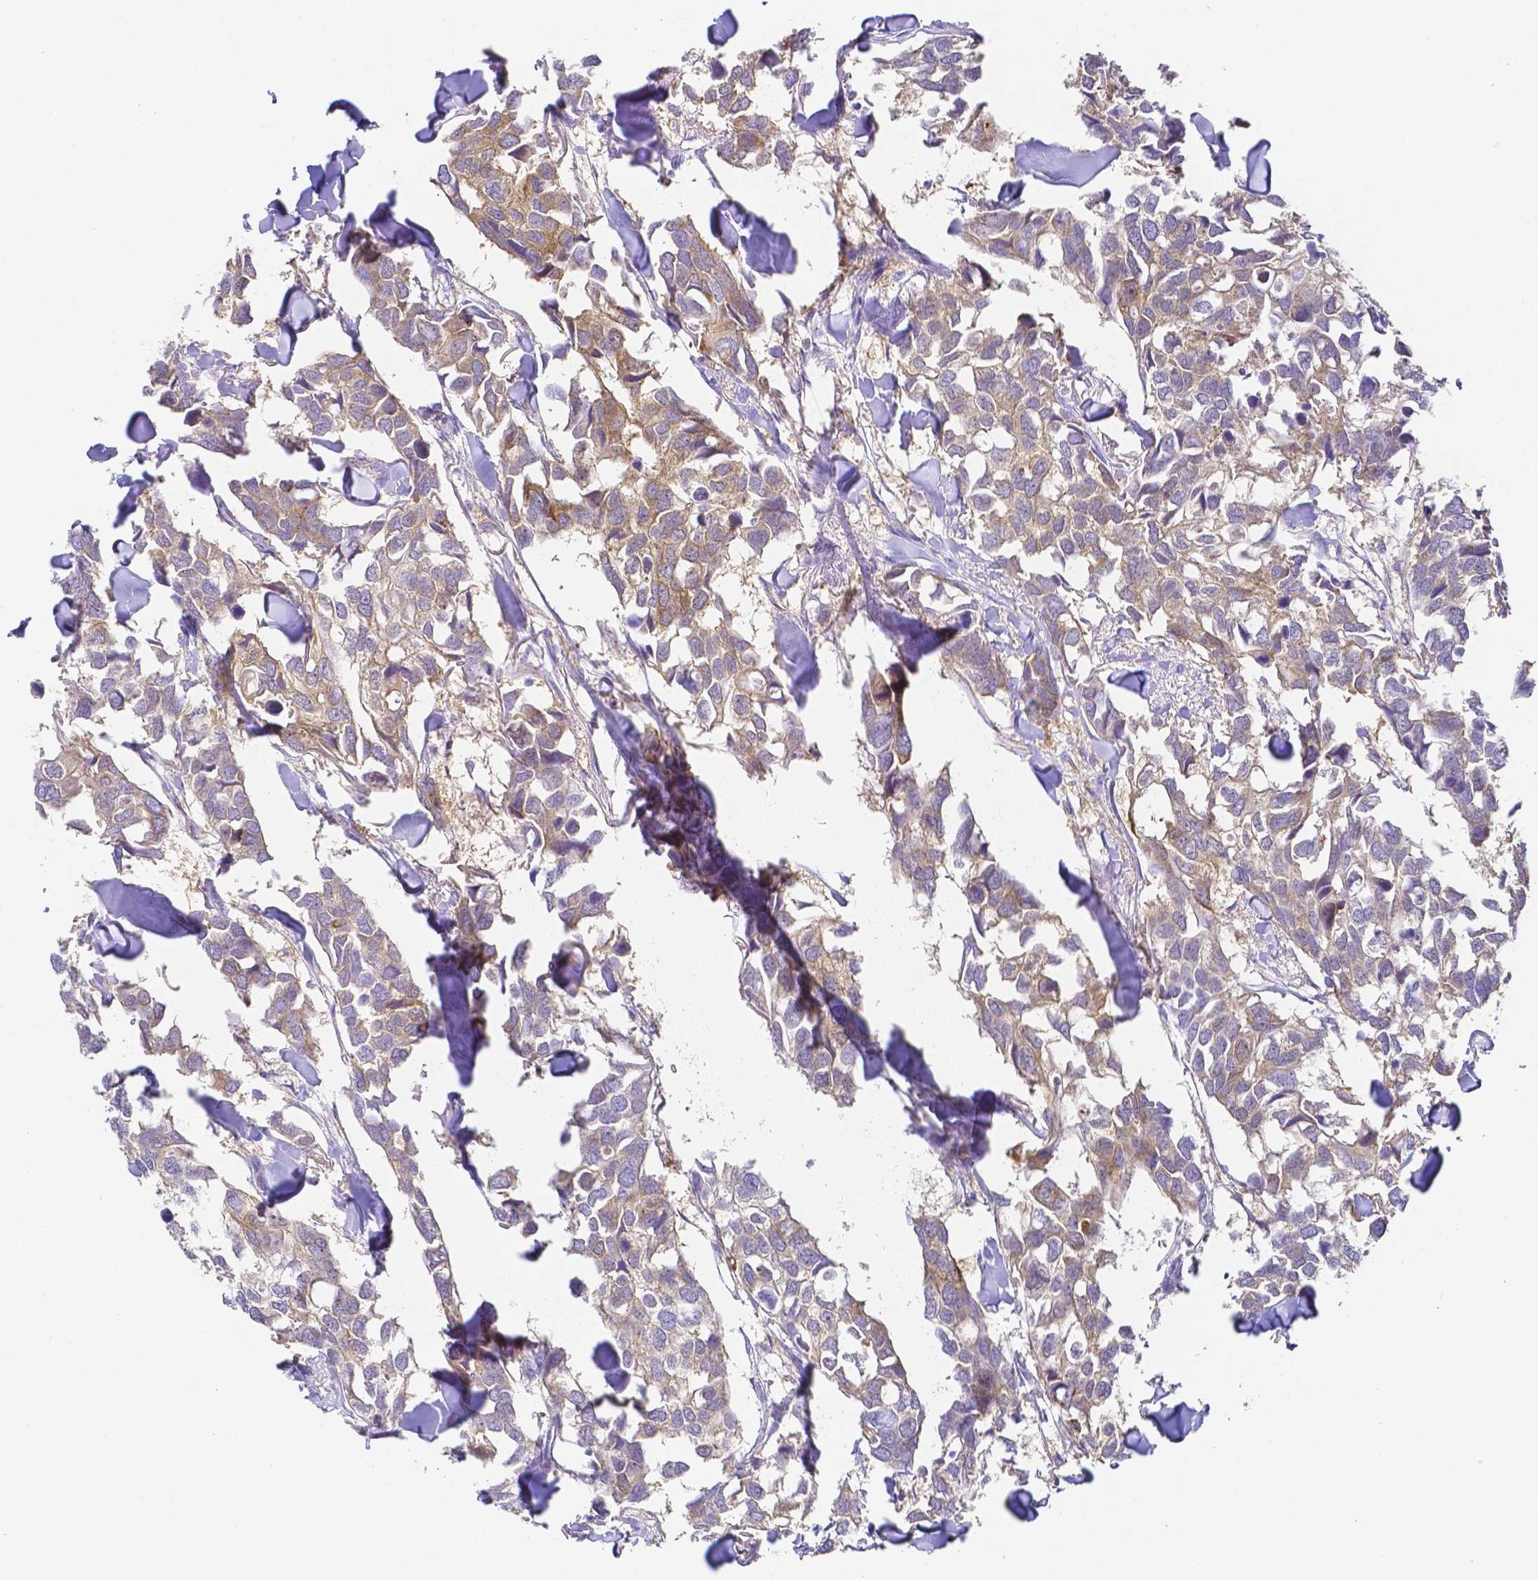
{"staining": {"intensity": "weak", "quantity": ">75%", "location": "cytoplasmic/membranous"}, "tissue": "breast cancer", "cell_type": "Tumor cells", "image_type": "cancer", "snomed": [{"axis": "morphology", "description": "Duct carcinoma"}, {"axis": "topography", "description": "Breast"}], "caption": "Protein expression analysis of breast cancer exhibits weak cytoplasmic/membranous staining in approximately >75% of tumor cells.", "gene": "PKP3", "patient": {"sex": "female", "age": 83}}